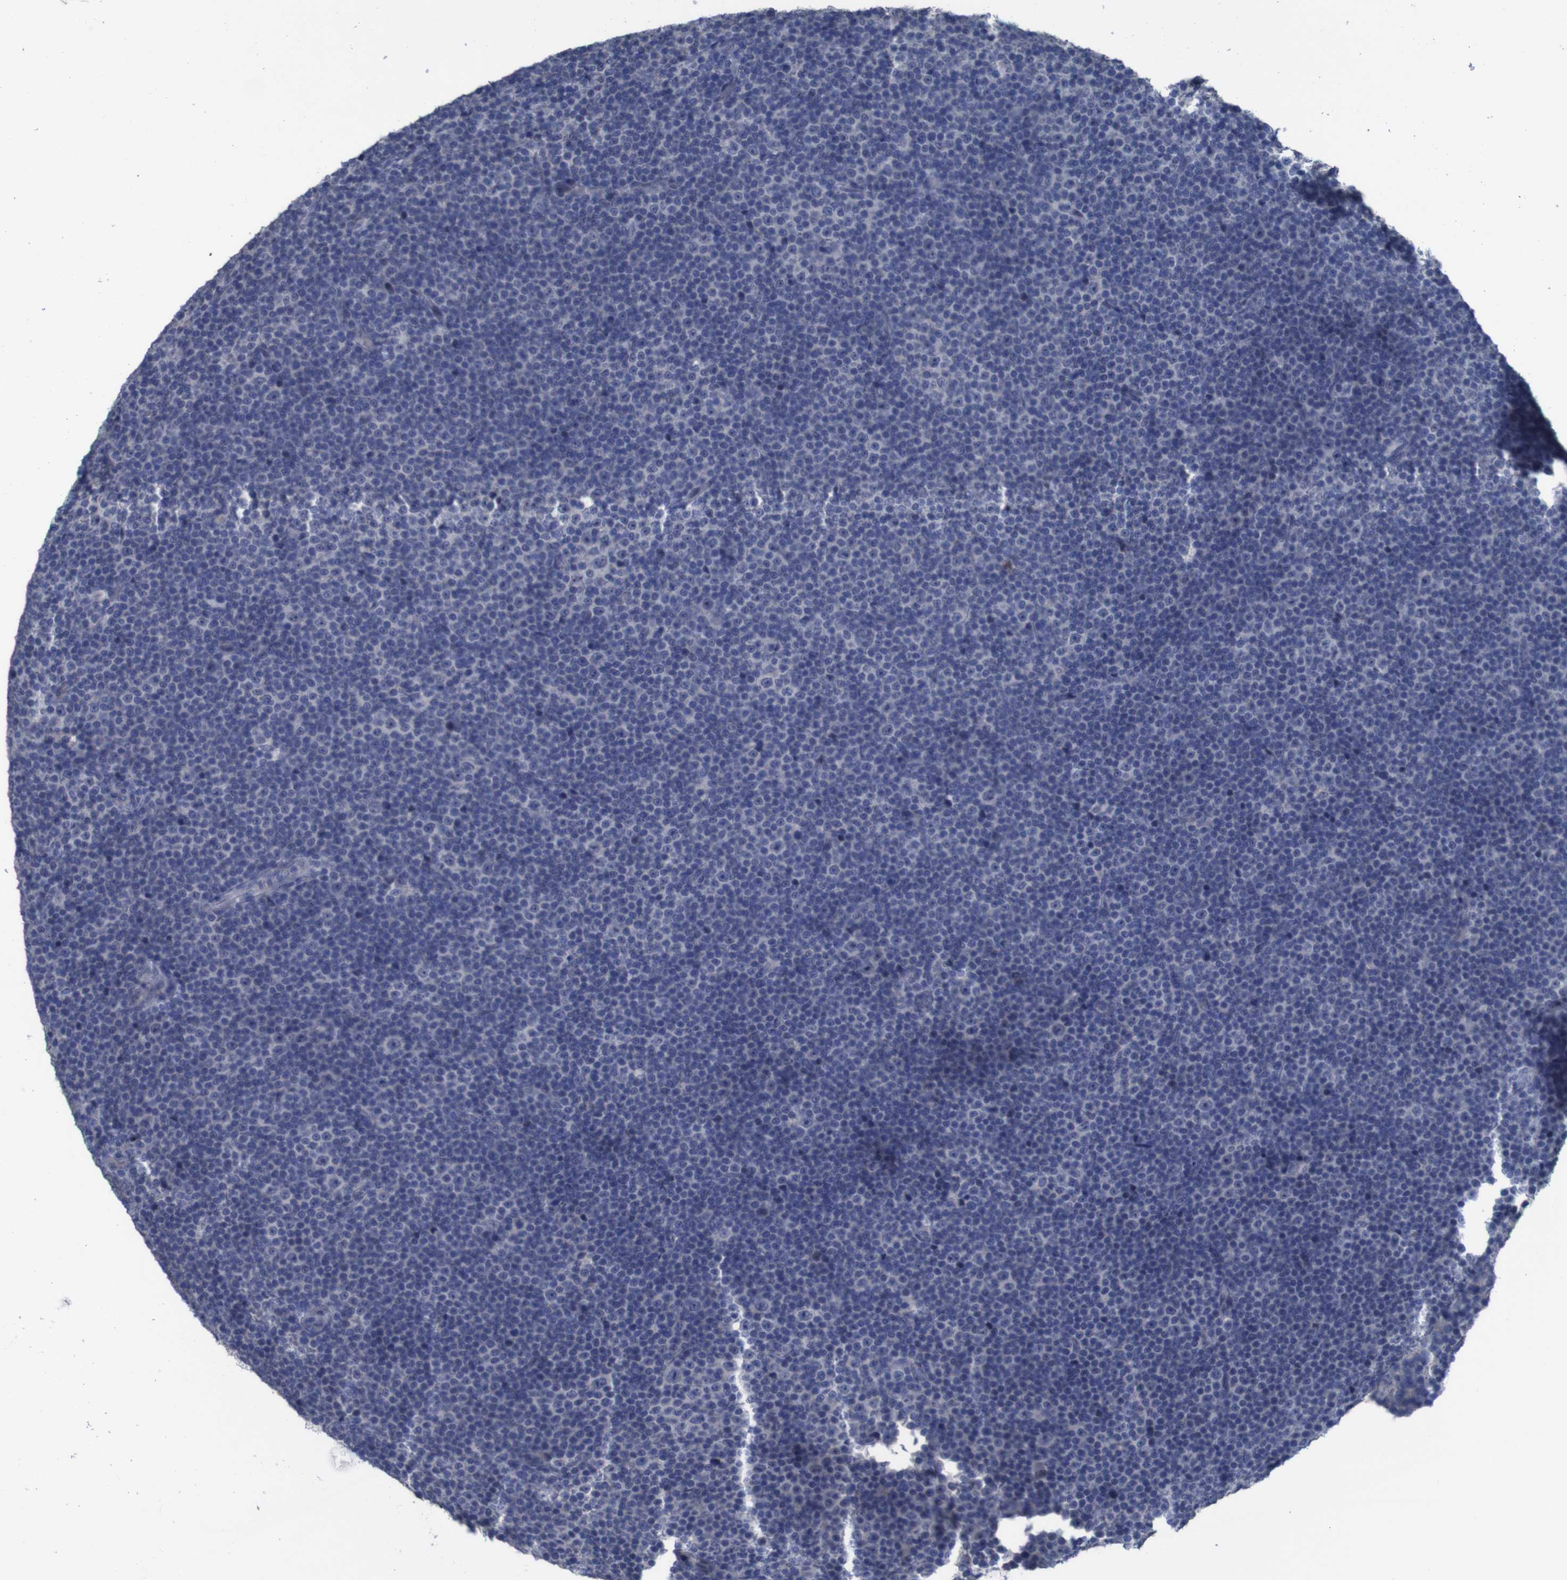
{"staining": {"intensity": "negative", "quantity": "none", "location": "none"}, "tissue": "lymphoma", "cell_type": "Tumor cells", "image_type": "cancer", "snomed": [{"axis": "morphology", "description": "Malignant lymphoma, non-Hodgkin's type, Low grade"}, {"axis": "topography", "description": "Lymph node"}], "caption": "The IHC image has no significant positivity in tumor cells of lymphoma tissue.", "gene": "CLDN18", "patient": {"sex": "female", "age": 67}}